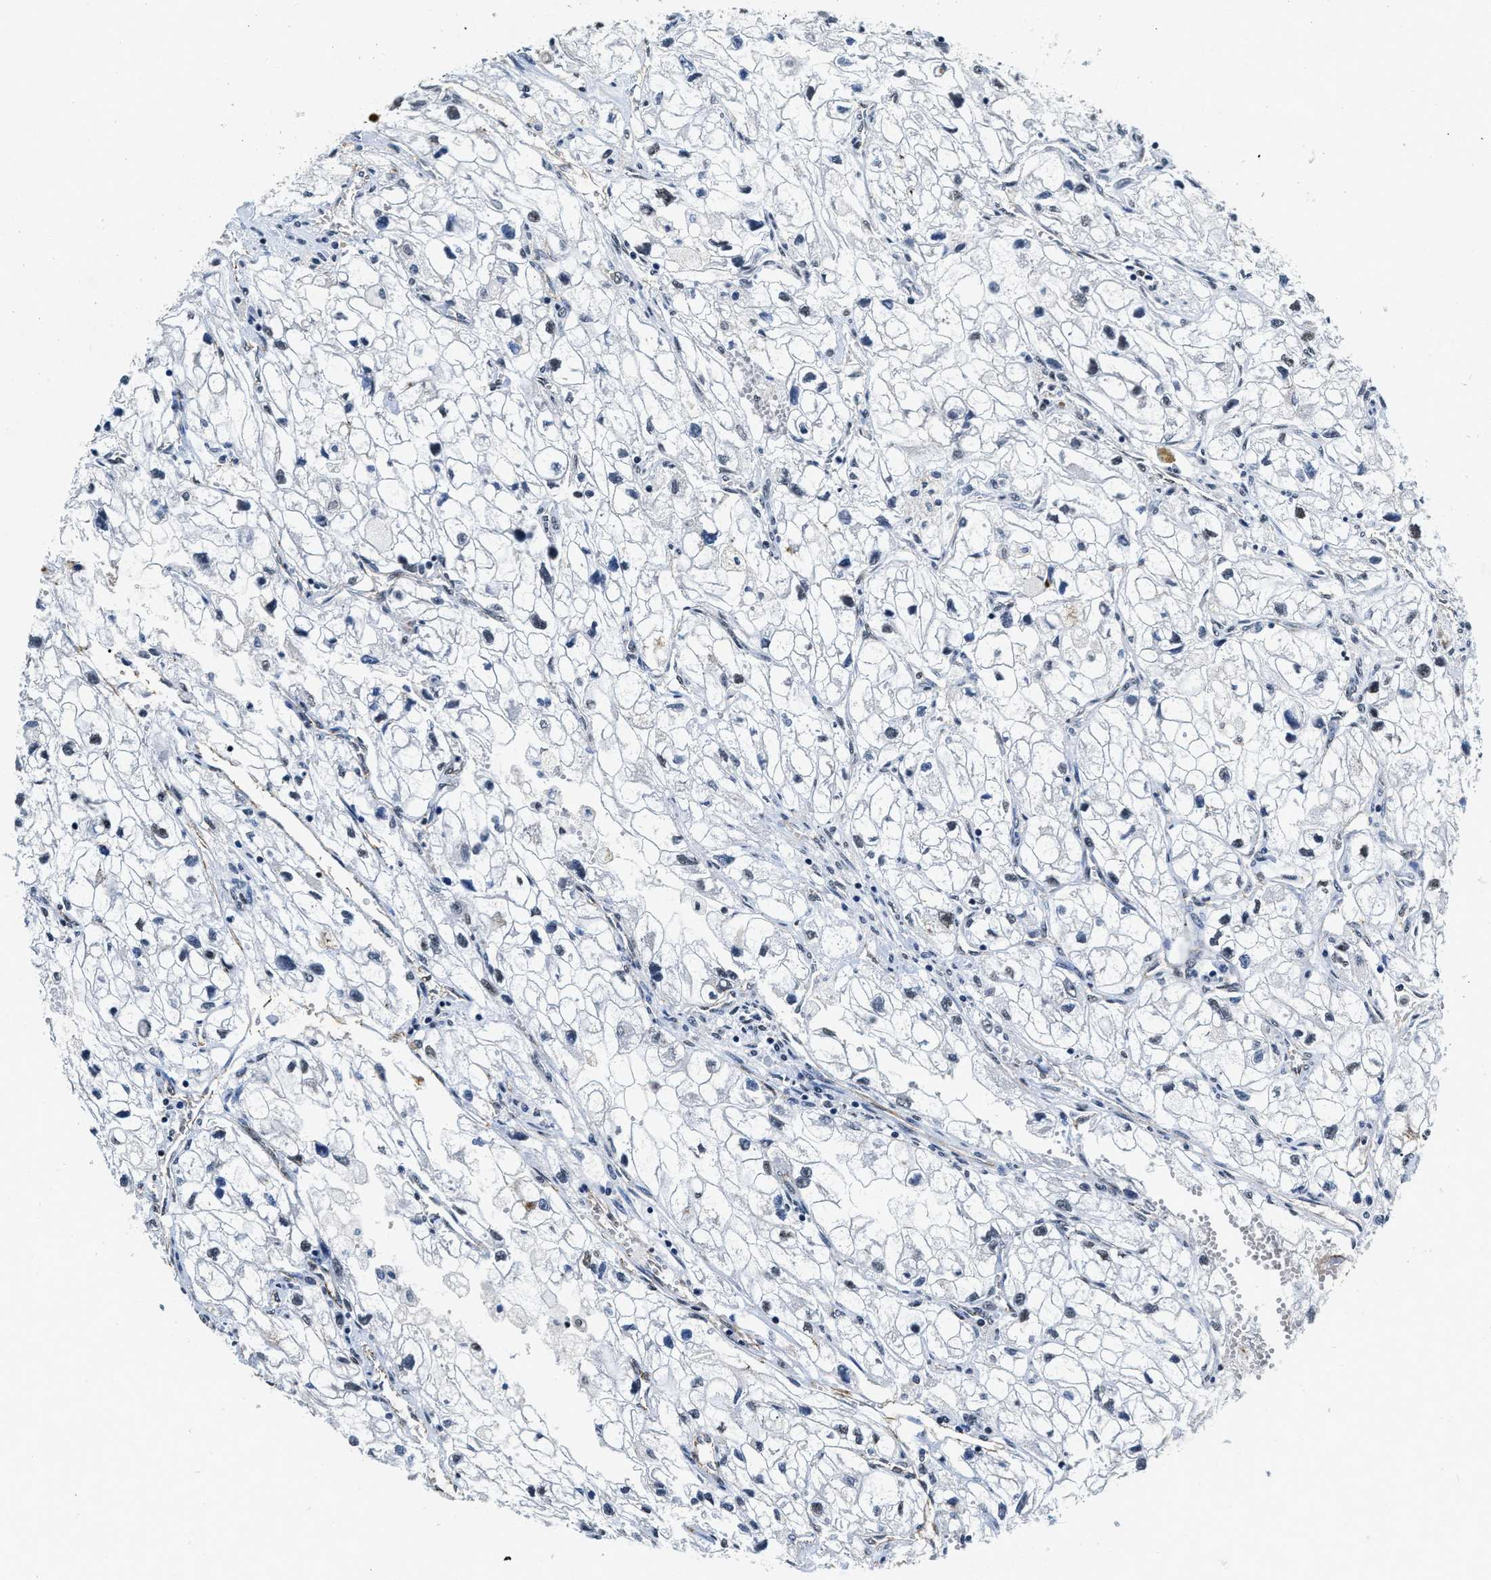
{"staining": {"intensity": "negative", "quantity": "none", "location": "none"}, "tissue": "renal cancer", "cell_type": "Tumor cells", "image_type": "cancer", "snomed": [{"axis": "morphology", "description": "Adenocarcinoma, NOS"}, {"axis": "topography", "description": "Kidney"}], "caption": "Tumor cells show no significant expression in adenocarcinoma (renal).", "gene": "CCNE1", "patient": {"sex": "female", "age": 70}}